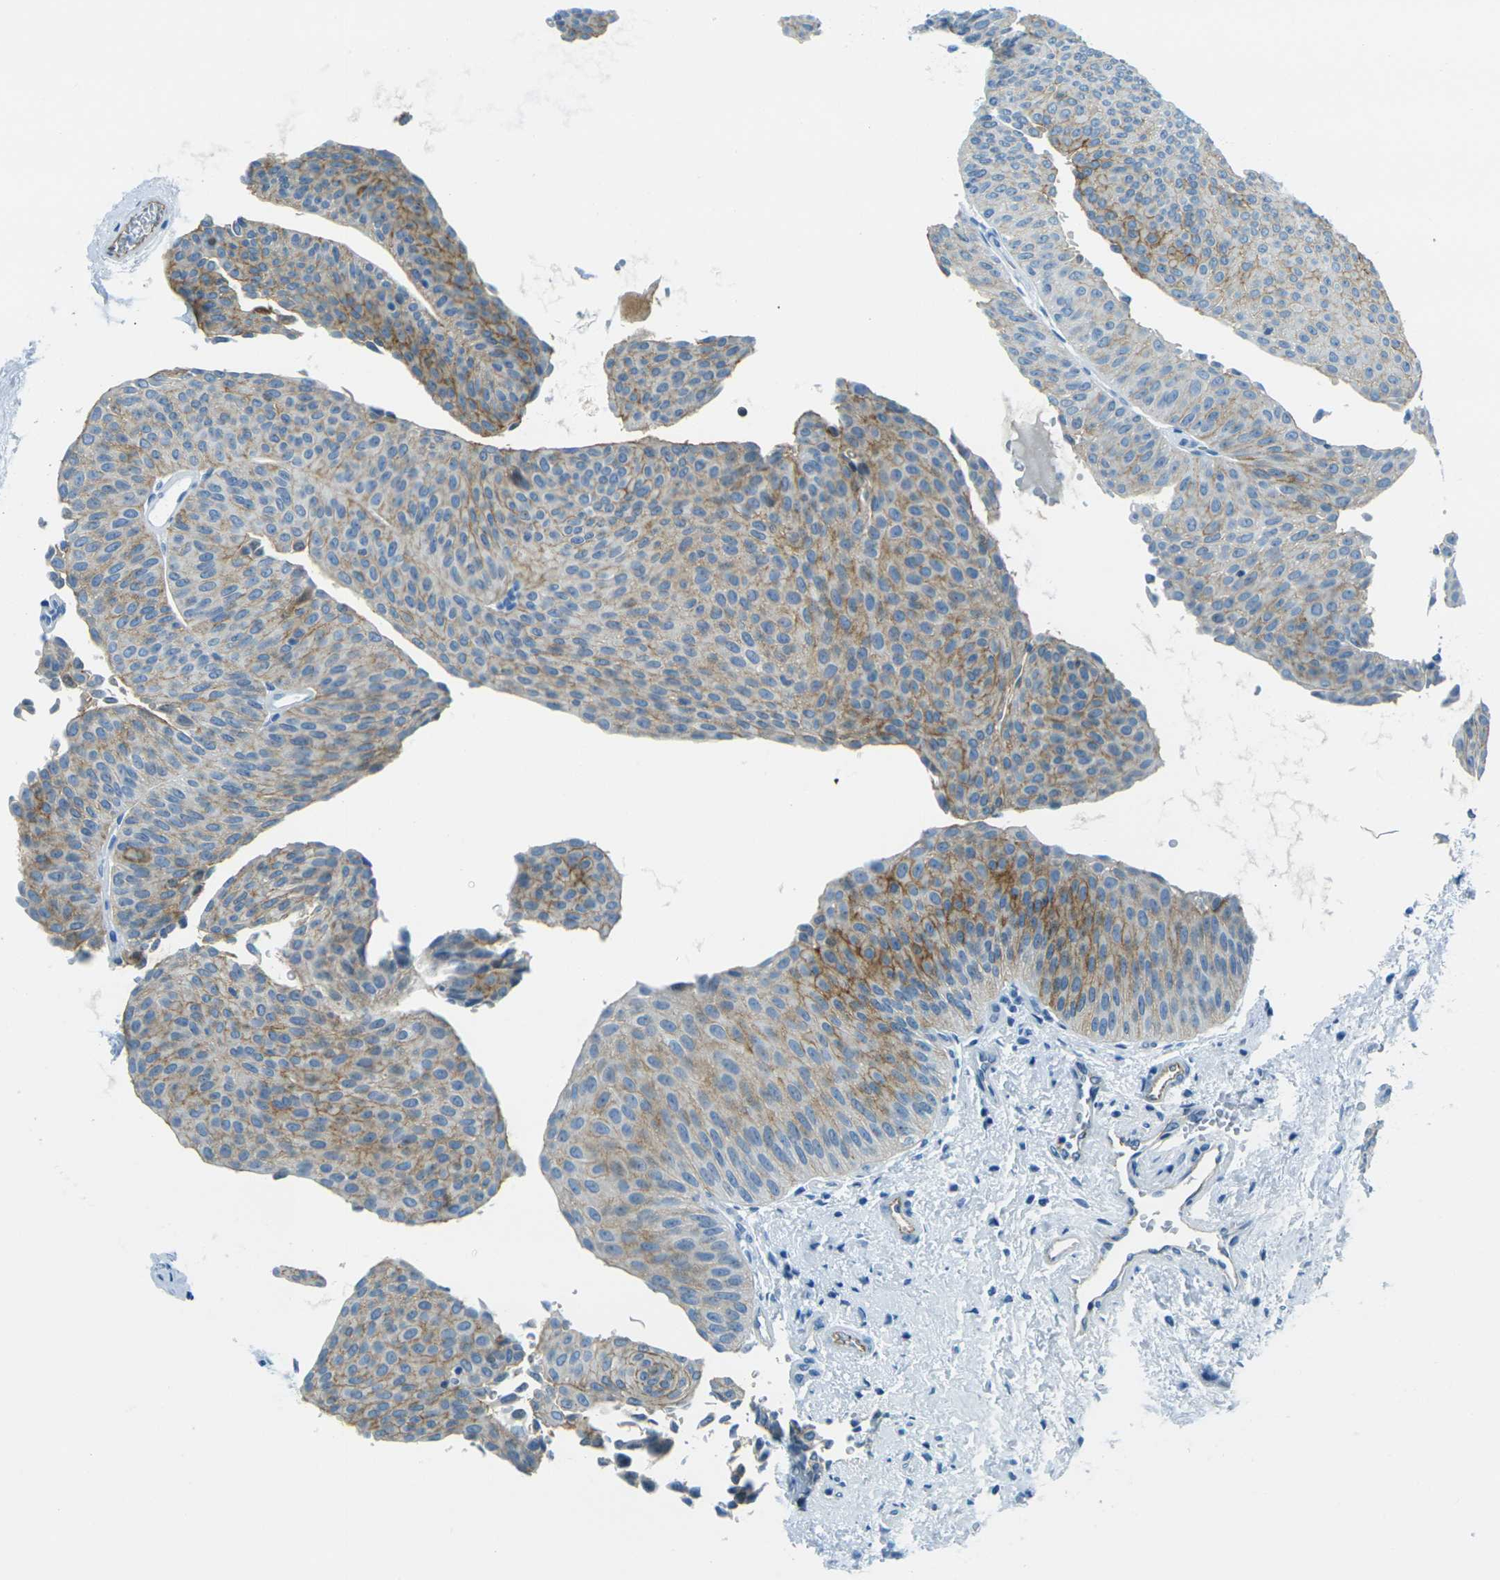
{"staining": {"intensity": "moderate", "quantity": "25%-75%", "location": "cytoplasmic/membranous"}, "tissue": "urothelial cancer", "cell_type": "Tumor cells", "image_type": "cancer", "snomed": [{"axis": "morphology", "description": "Urothelial carcinoma, Low grade"}, {"axis": "topography", "description": "Urinary bladder"}], "caption": "Protein expression analysis of human urothelial carcinoma (low-grade) reveals moderate cytoplasmic/membranous positivity in approximately 25%-75% of tumor cells.", "gene": "OCLN", "patient": {"sex": "female", "age": 60}}